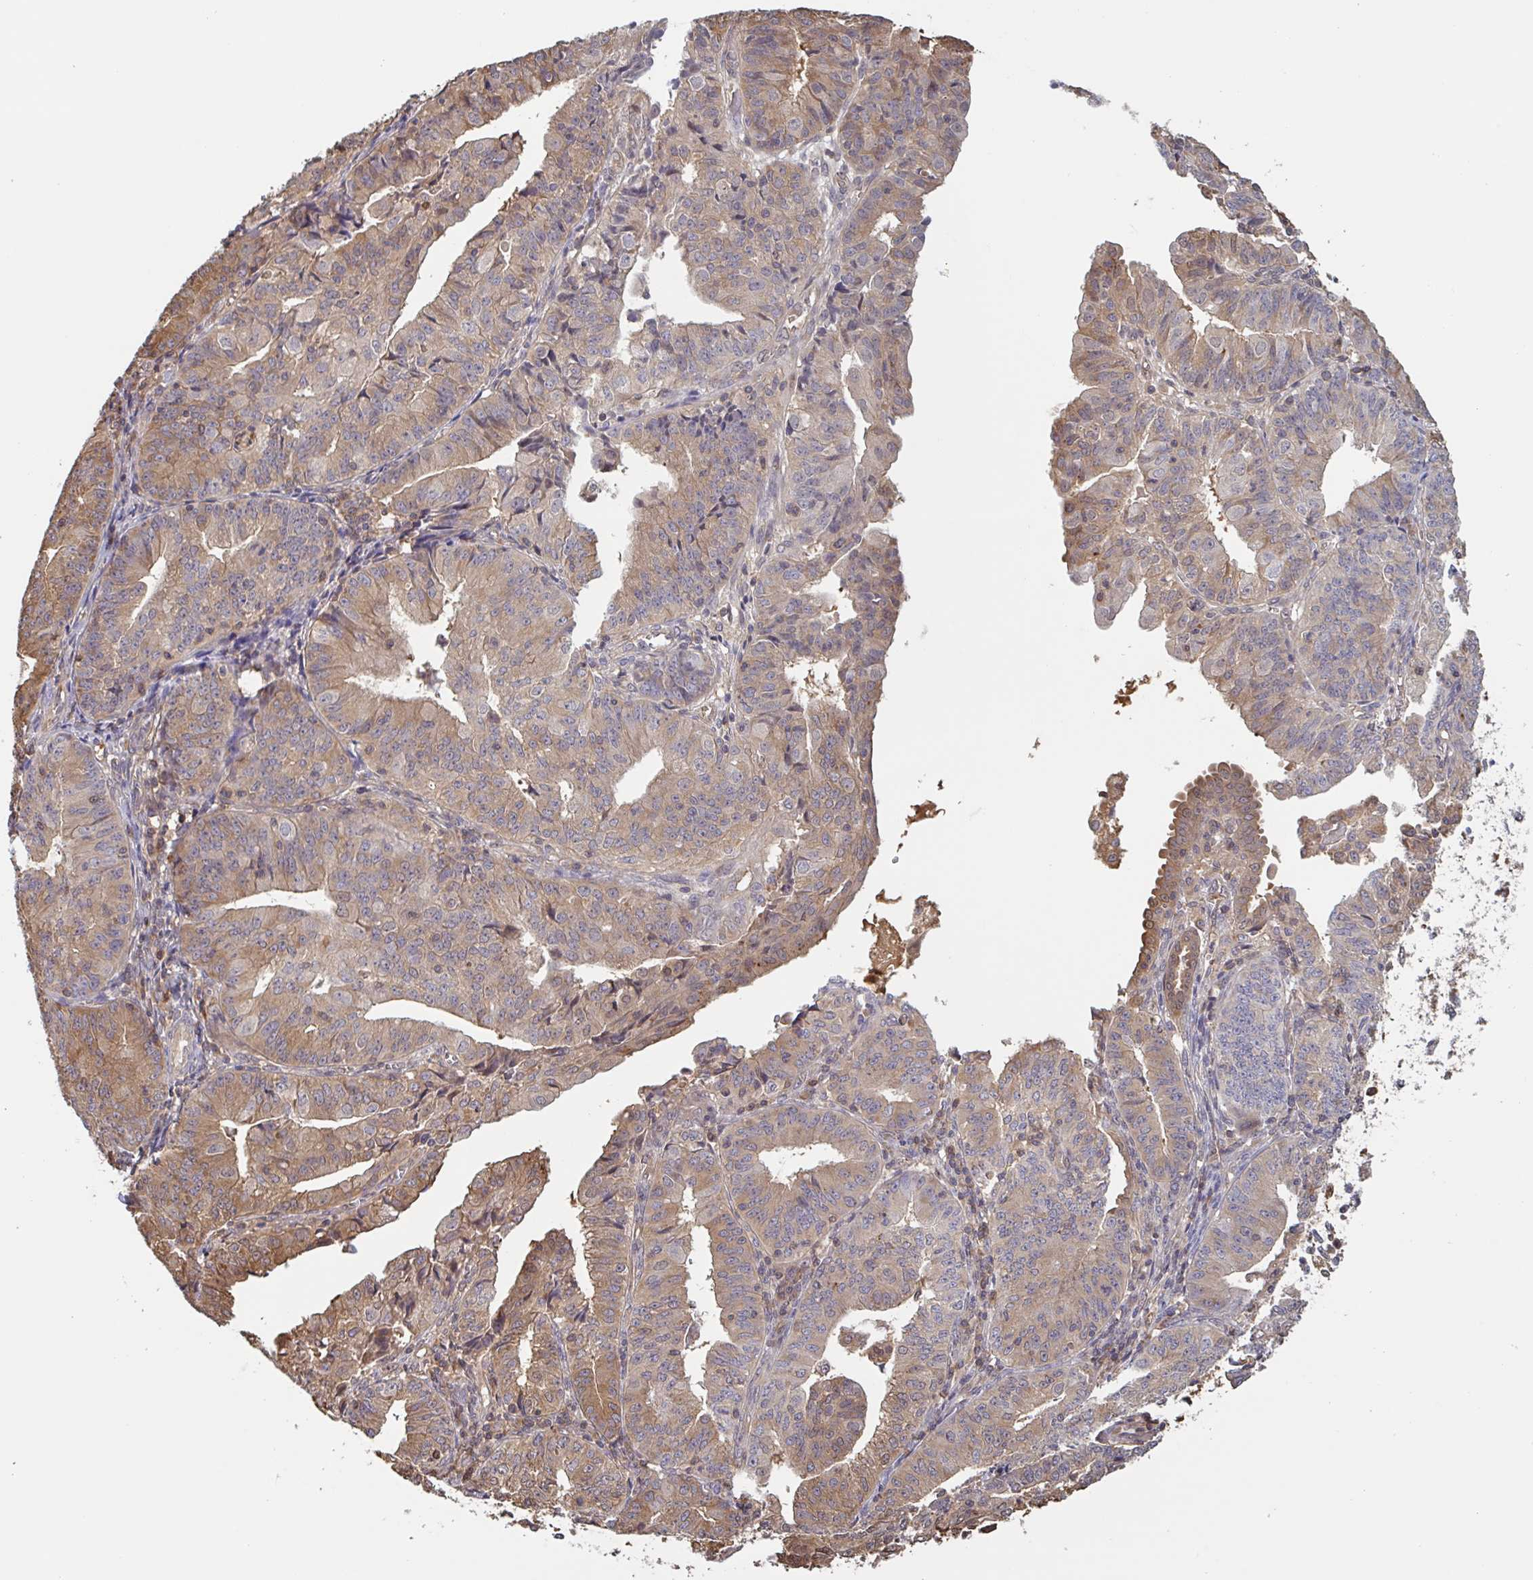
{"staining": {"intensity": "moderate", "quantity": ">75%", "location": "cytoplasmic/membranous"}, "tissue": "endometrial cancer", "cell_type": "Tumor cells", "image_type": "cancer", "snomed": [{"axis": "morphology", "description": "Adenocarcinoma, NOS"}, {"axis": "topography", "description": "Endometrium"}], "caption": "Immunohistochemical staining of human adenocarcinoma (endometrial) displays moderate cytoplasmic/membranous protein positivity in about >75% of tumor cells.", "gene": "OTOP2", "patient": {"sex": "female", "age": 56}}